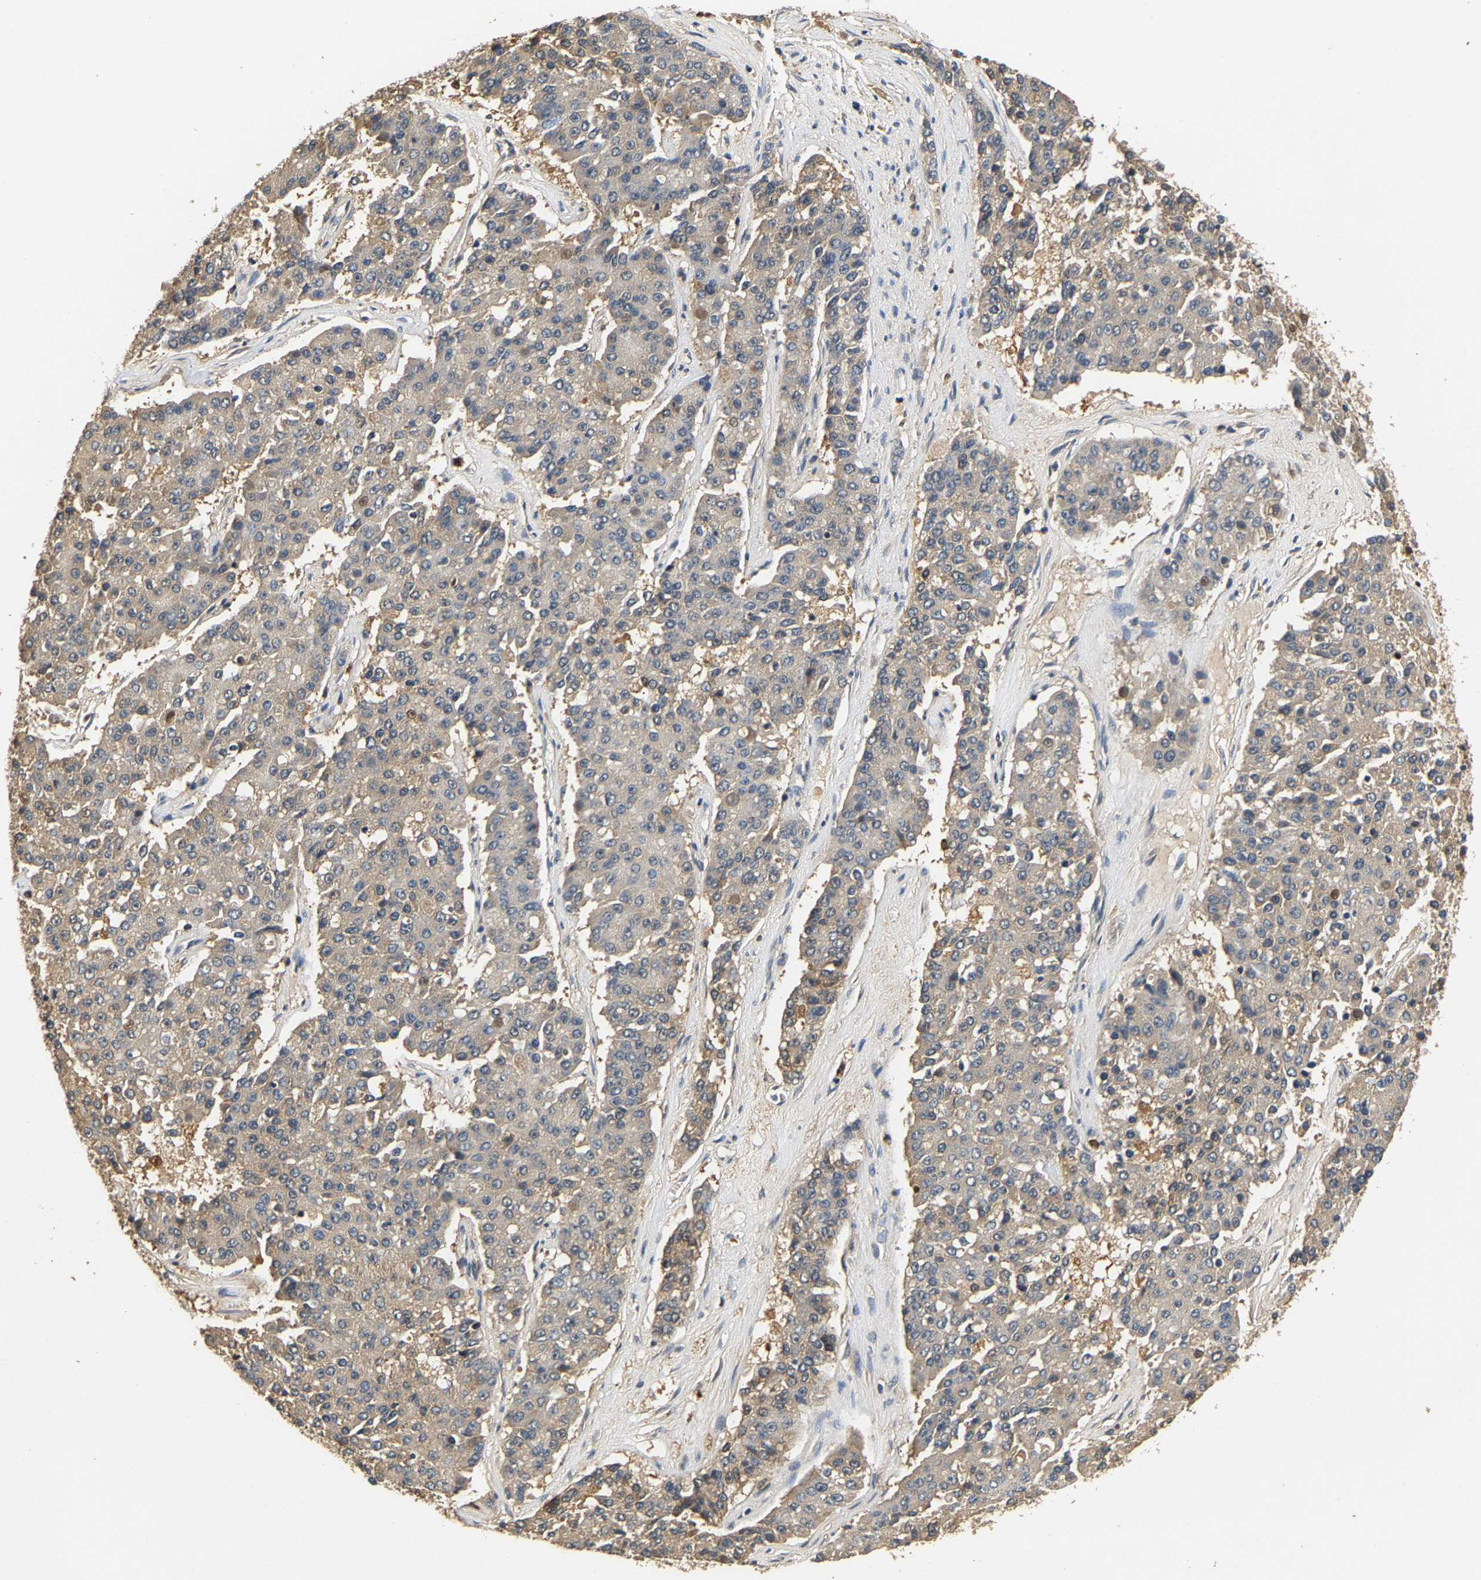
{"staining": {"intensity": "weak", "quantity": "<25%", "location": "cytoplasmic/membranous"}, "tissue": "pancreatic cancer", "cell_type": "Tumor cells", "image_type": "cancer", "snomed": [{"axis": "morphology", "description": "Adenocarcinoma, NOS"}, {"axis": "topography", "description": "Pancreas"}], "caption": "This histopathology image is of adenocarcinoma (pancreatic) stained with immunohistochemistry to label a protein in brown with the nuclei are counter-stained blue. There is no staining in tumor cells.", "gene": "GPI", "patient": {"sex": "male", "age": 50}}